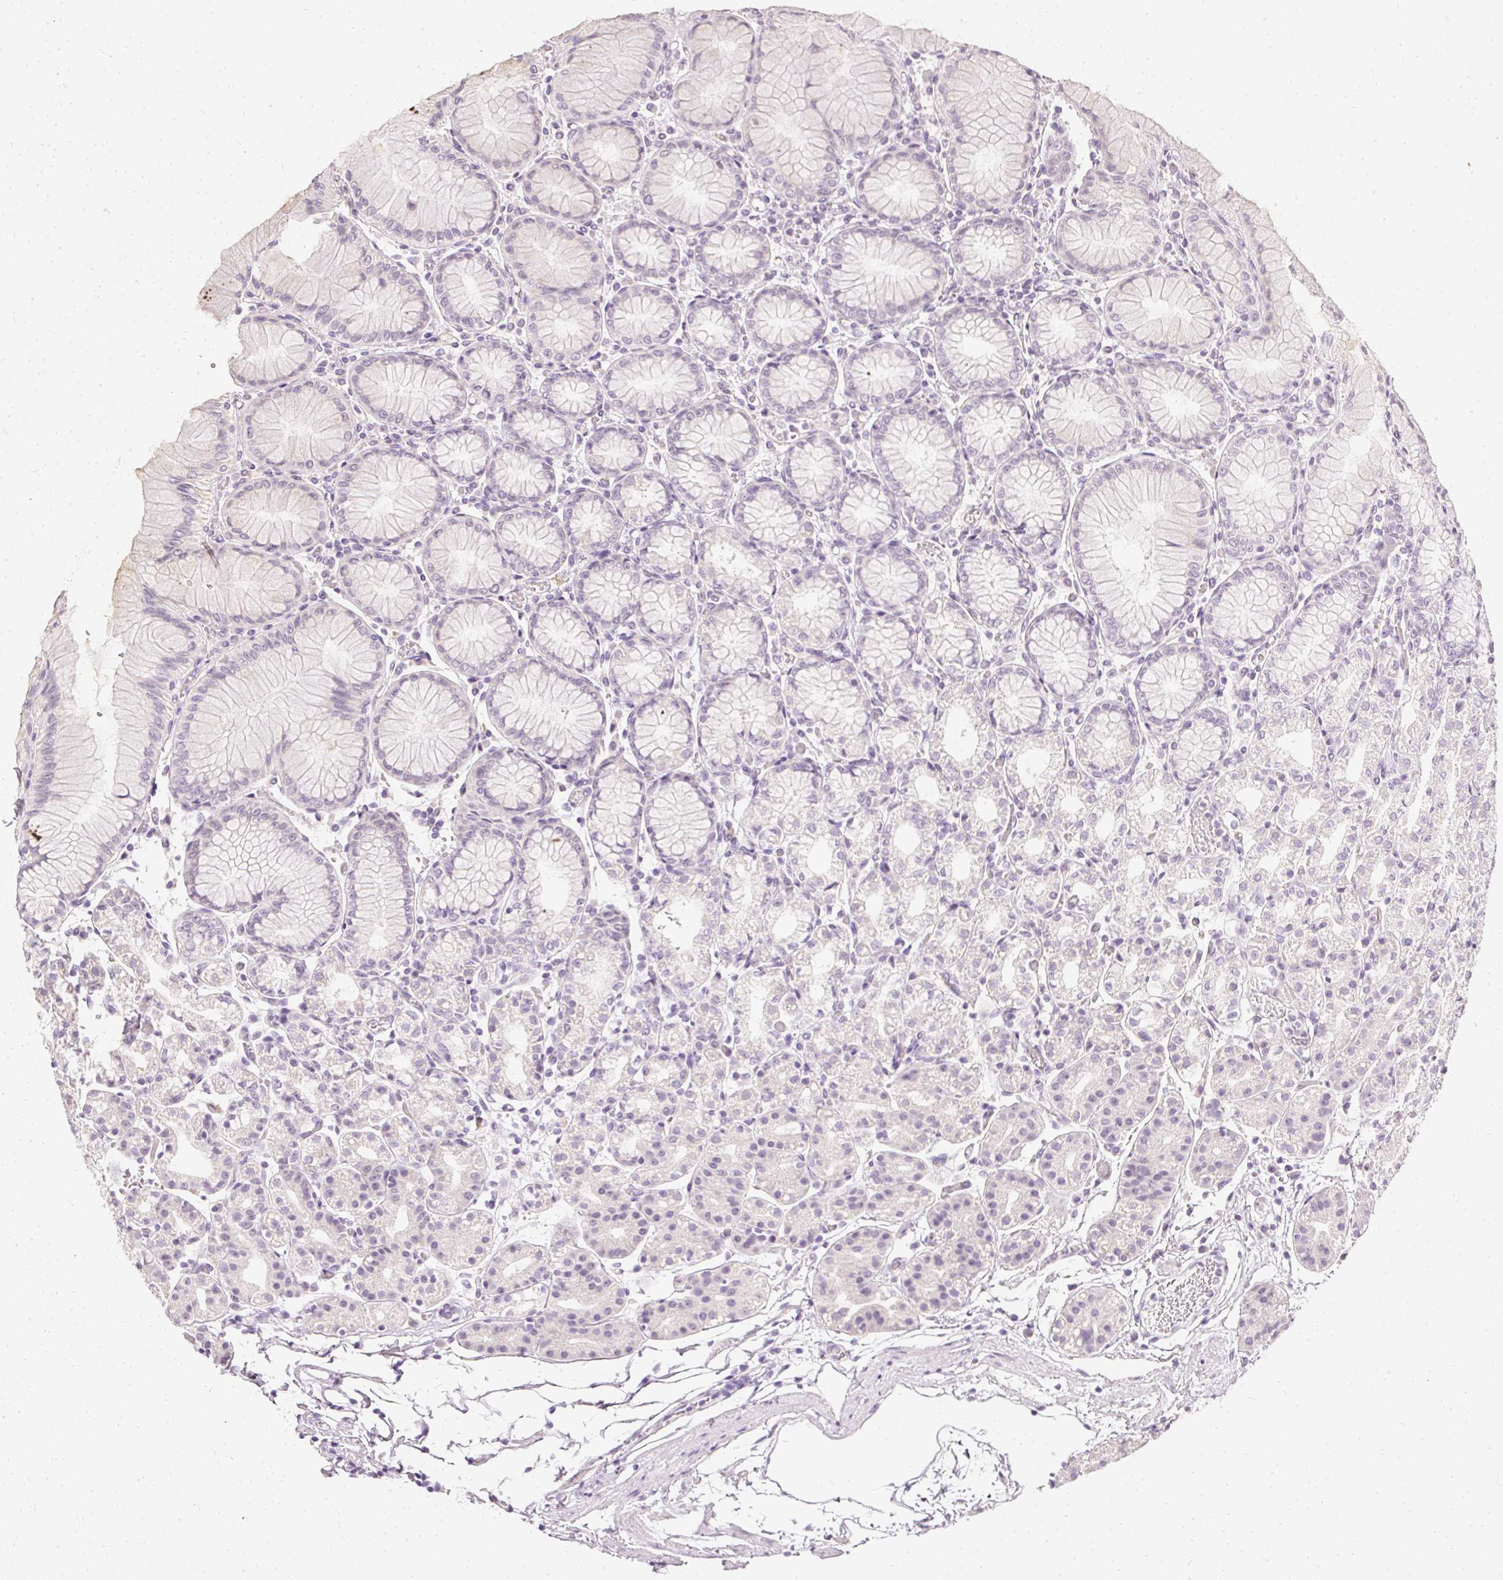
{"staining": {"intensity": "negative", "quantity": "none", "location": "none"}, "tissue": "stomach", "cell_type": "Glandular cells", "image_type": "normal", "snomed": [{"axis": "morphology", "description": "Normal tissue, NOS"}, {"axis": "topography", "description": "Stomach"}], "caption": "DAB immunohistochemical staining of unremarkable stomach demonstrates no significant positivity in glandular cells. (Immunohistochemistry (ihc), brightfield microscopy, high magnification).", "gene": "ELAVL3", "patient": {"sex": "female", "age": 57}}